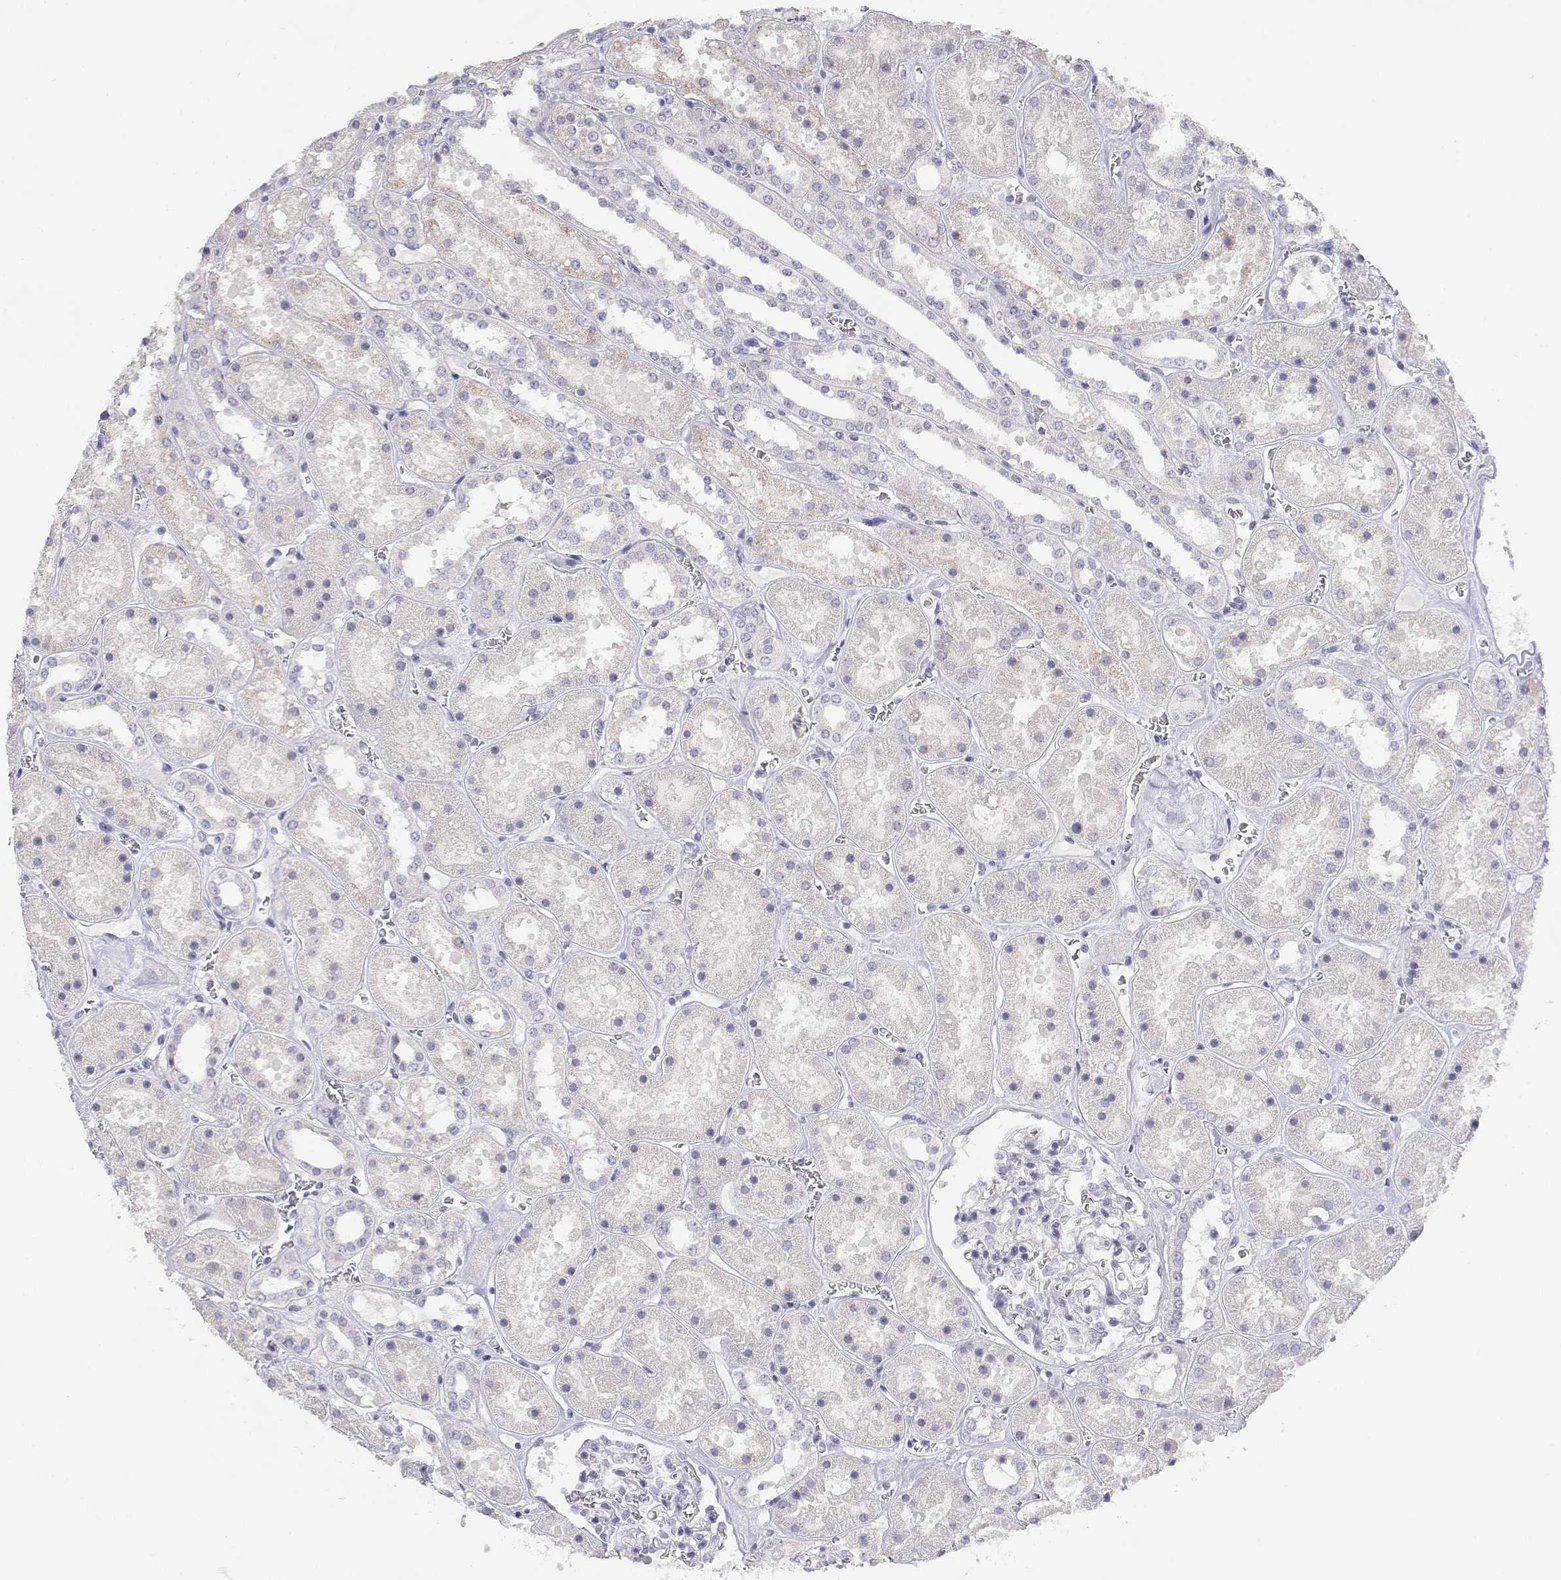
{"staining": {"intensity": "negative", "quantity": "none", "location": "none"}, "tissue": "kidney", "cell_type": "Cells in glomeruli", "image_type": "normal", "snomed": [{"axis": "morphology", "description": "Normal tissue, NOS"}, {"axis": "topography", "description": "Kidney"}], "caption": "Immunohistochemistry (IHC) of normal human kidney reveals no expression in cells in glomeruli.", "gene": "ADA", "patient": {"sex": "female", "age": 41}}